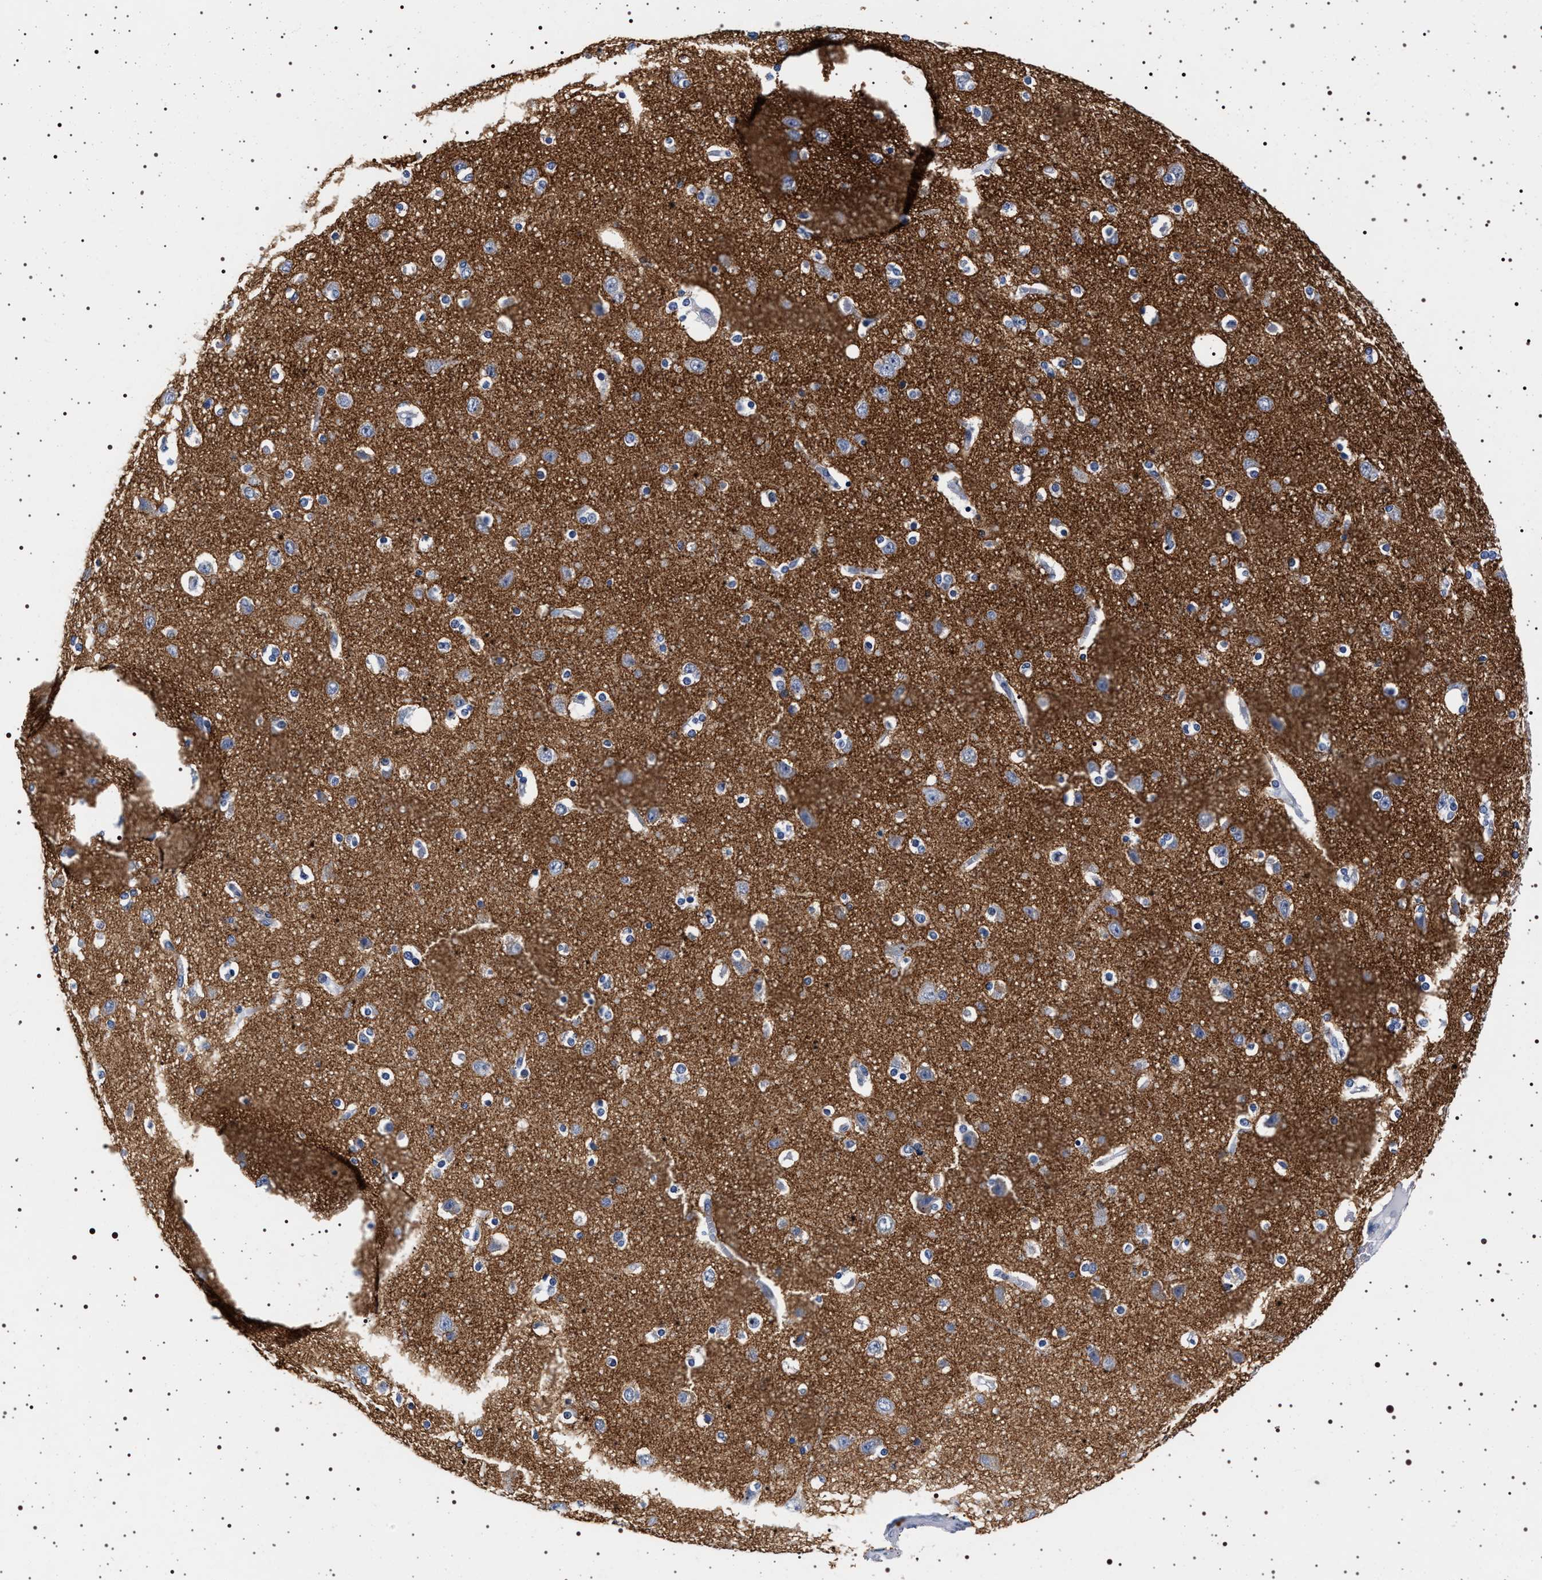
{"staining": {"intensity": "negative", "quantity": "none", "location": "none"}, "tissue": "cerebral cortex", "cell_type": "Endothelial cells", "image_type": "normal", "snomed": [{"axis": "morphology", "description": "Normal tissue, NOS"}, {"axis": "topography", "description": "Cerebral cortex"}], "caption": "A photomicrograph of human cerebral cortex is negative for staining in endothelial cells. (DAB (3,3'-diaminobenzidine) immunohistochemistry visualized using brightfield microscopy, high magnification).", "gene": "SYN1", "patient": {"sex": "female", "age": 54}}